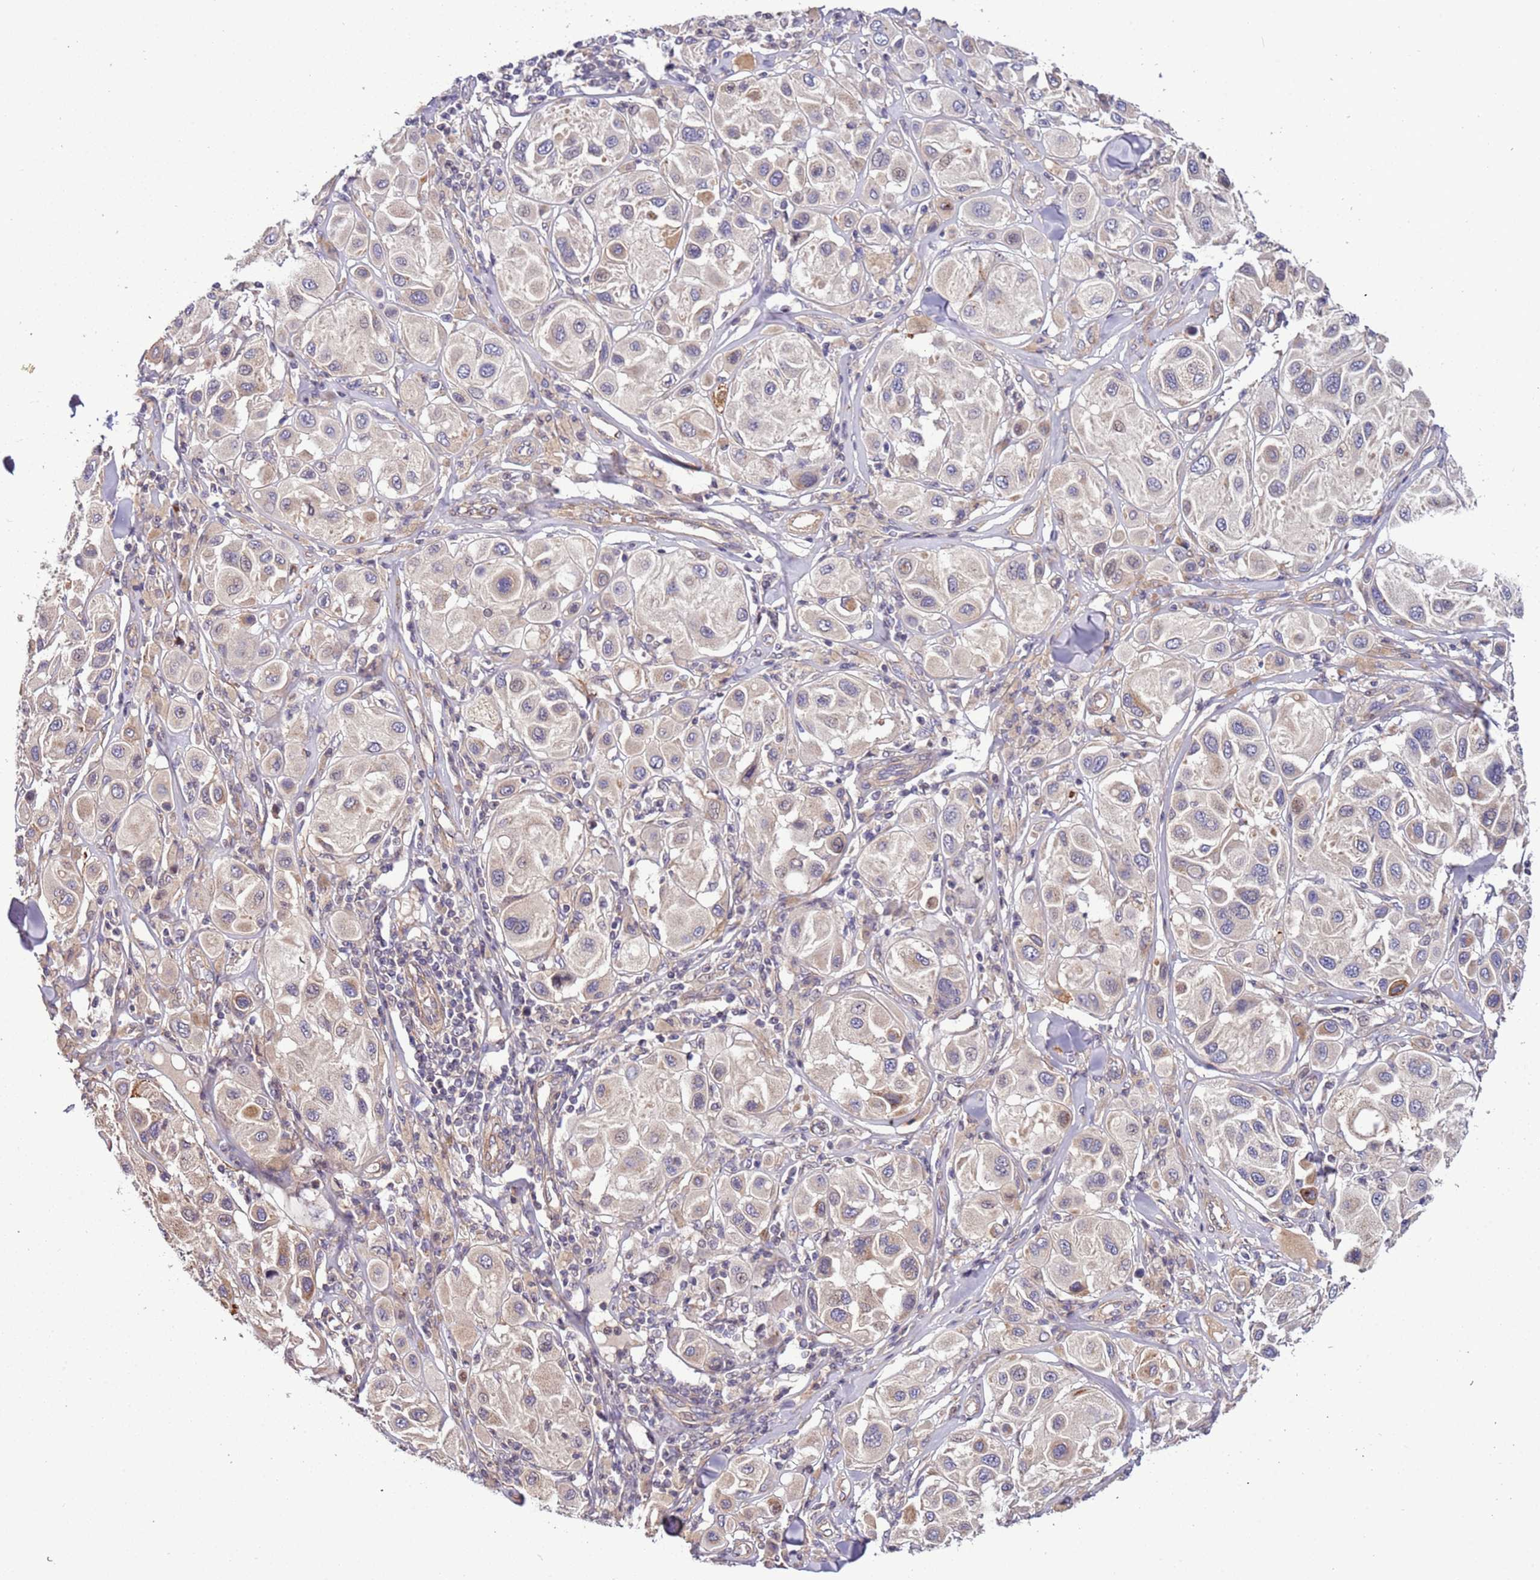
{"staining": {"intensity": "moderate", "quantity": "<25%", "location": "cytoplasmic/membranous"}, "tissue": "melanoma", "cell_type": "Tumor cells", "image_type": "cancer", "snomed": [{"axis": "morphology", "description": "Malignant melanoma, Metastatic site"}, {"axis": "topography", "description": "Skin"}], "caption": "About <25% of tumor cells in melanoma display moderate cytoplasmic/membranous protein expression as visualized by brown immunohistochemical staining.", "gene": "LAMB4", "patient": {"sex": "male", "age": 41}}